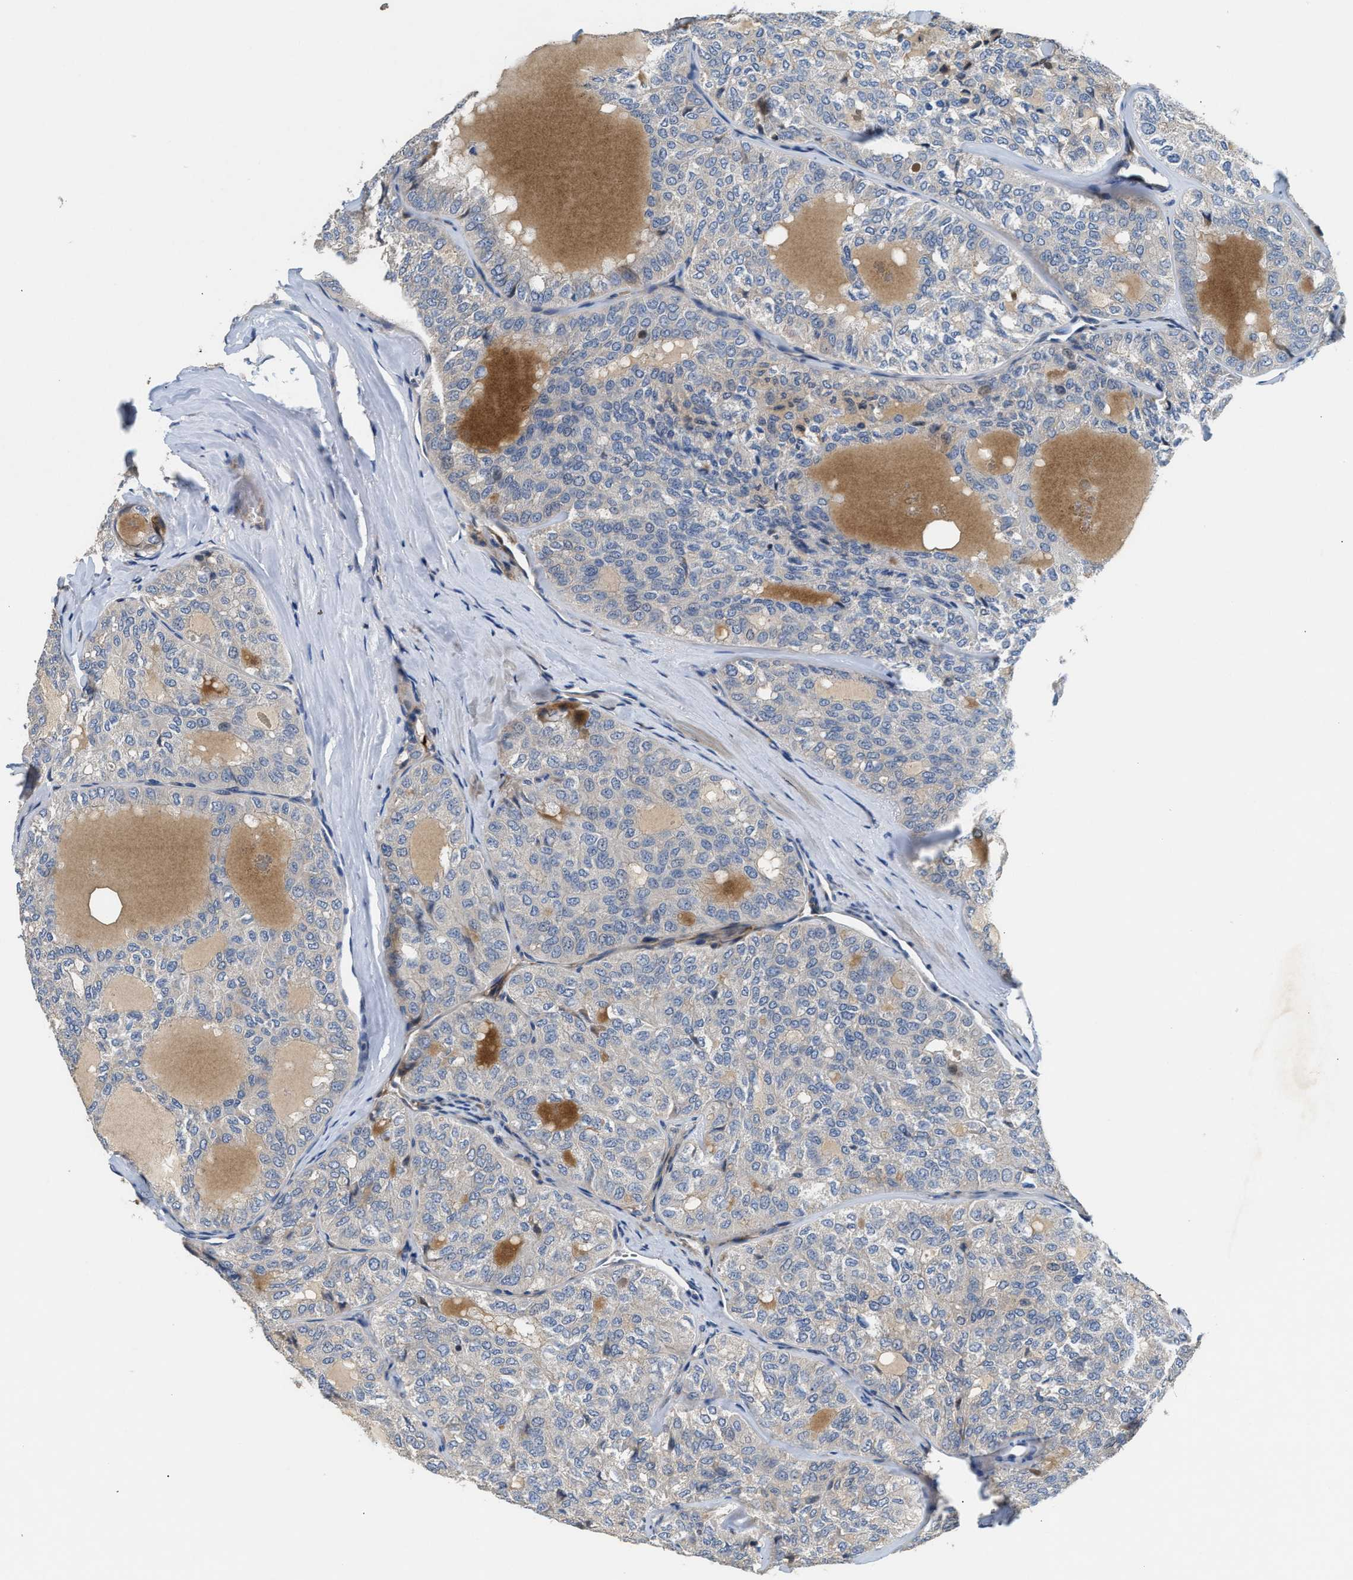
{"staining": {"intensity": "negative", "quantity": "none", "location": "none"}, "tissue": "thyroid cancer", "cell_type": "Tumor cells", "image_type": "cancer", "snomed": [{"axis": "morphology", "description": "Follicular adenoma carcinoma, NOS"}, {"axis": "topography", "description": "Thyroid gland"}], "caption": "Immunohistochemistry histopathology image of neoplastic tissue: human follicular adenoma carcinoma (thyroid) stained with DAB reveals no significant protein expression in tumor cells.", "gene": "IL17RC", "patient": {"sex": "male", "age": 75}}